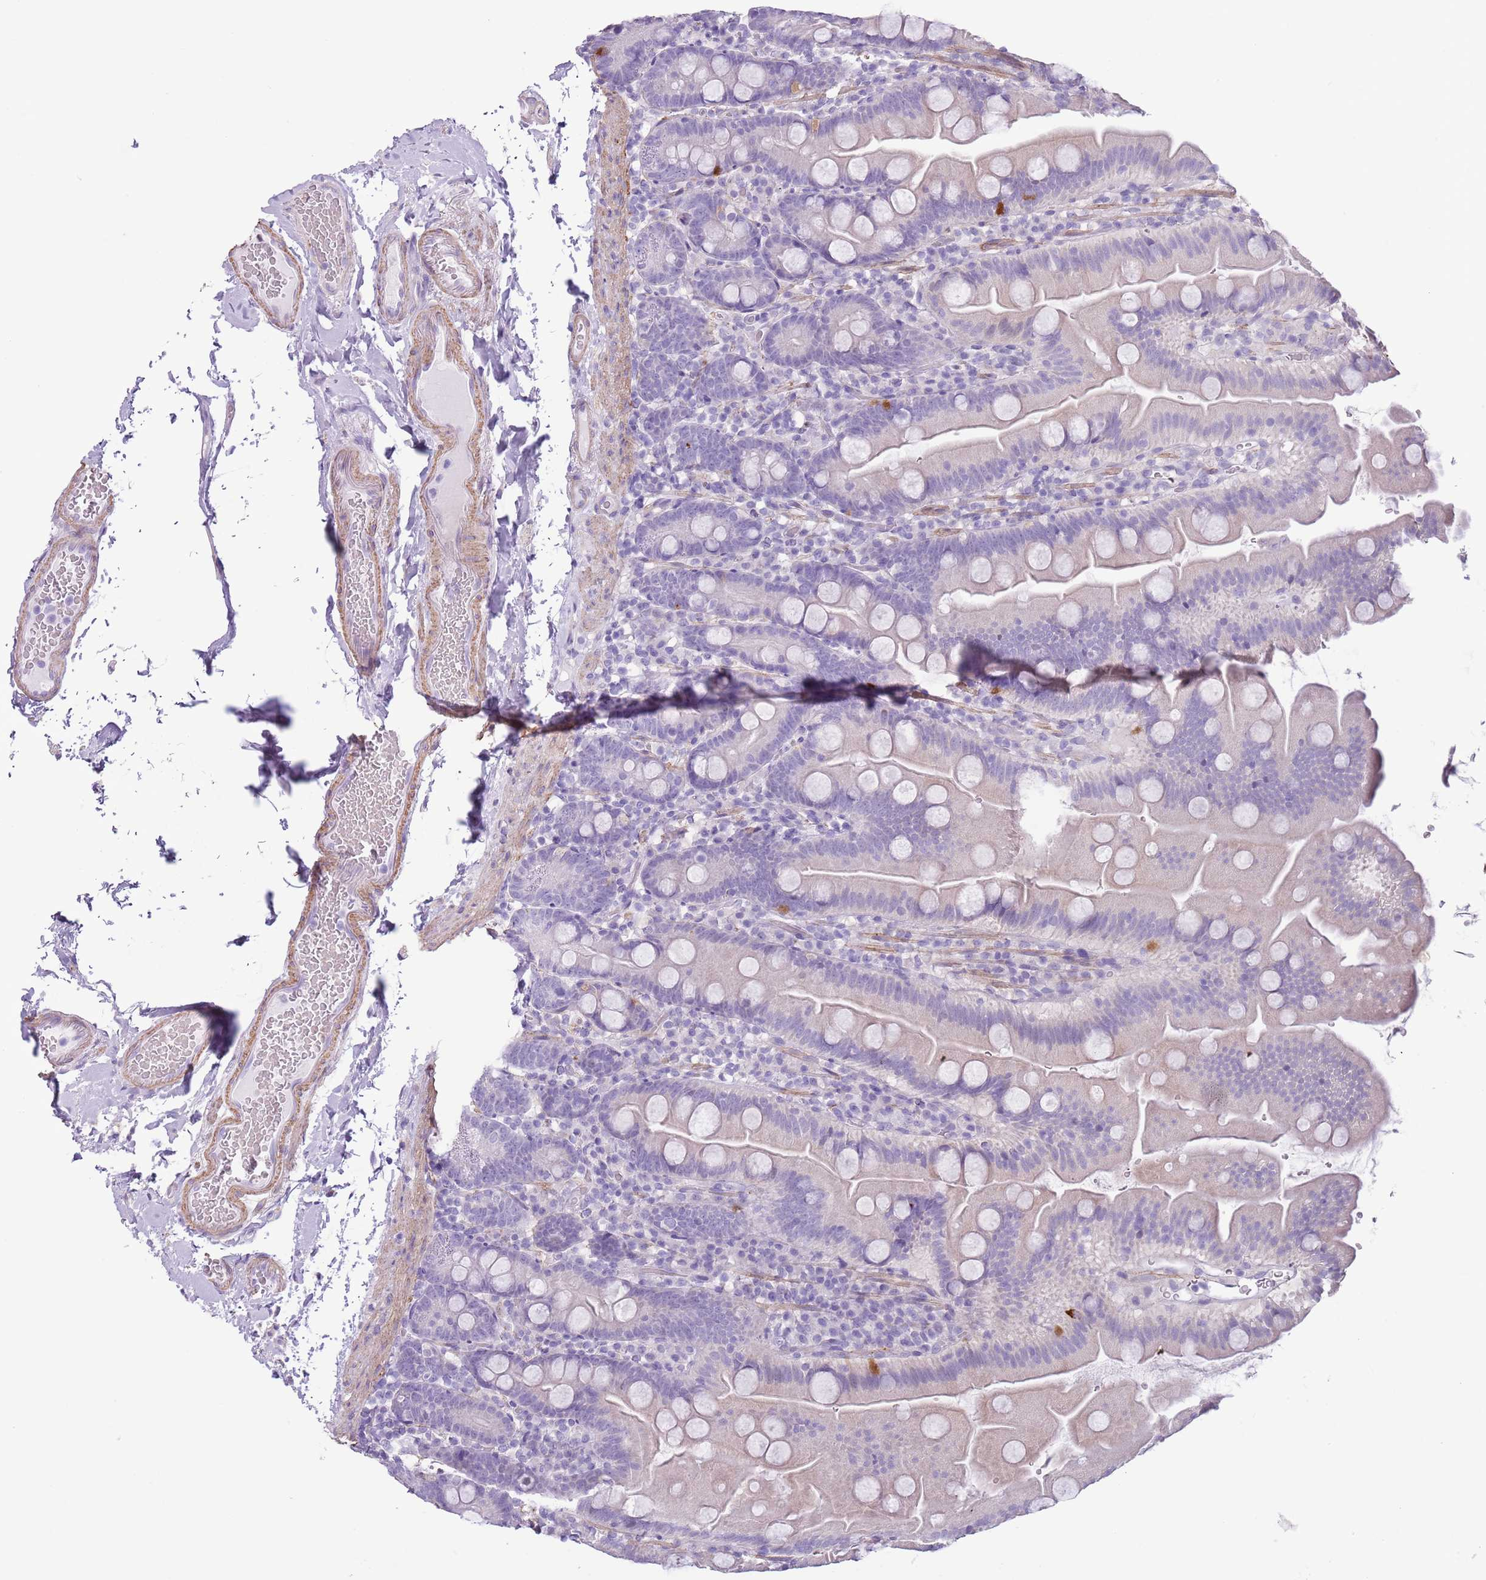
{"staining": {"intensity": "negative", "quantity": "none", "location": "none"}, "tissue": "small intestine", "cell_type": "Glandular cells", "image_type": "normal", "snomed": [{"axis": "morphology", "description": "Normal tissue, NOS"}, {"axis": "topography", "description": "Small intestine"}], "caption": "Immunohistochemistry micrograph of normal small intestine: small intestine stained with DAB demonstrates no significant protein positivity in glandular cells.", "gene": "SLC7A14", "patient": {"sex": "female", "age": 68}}